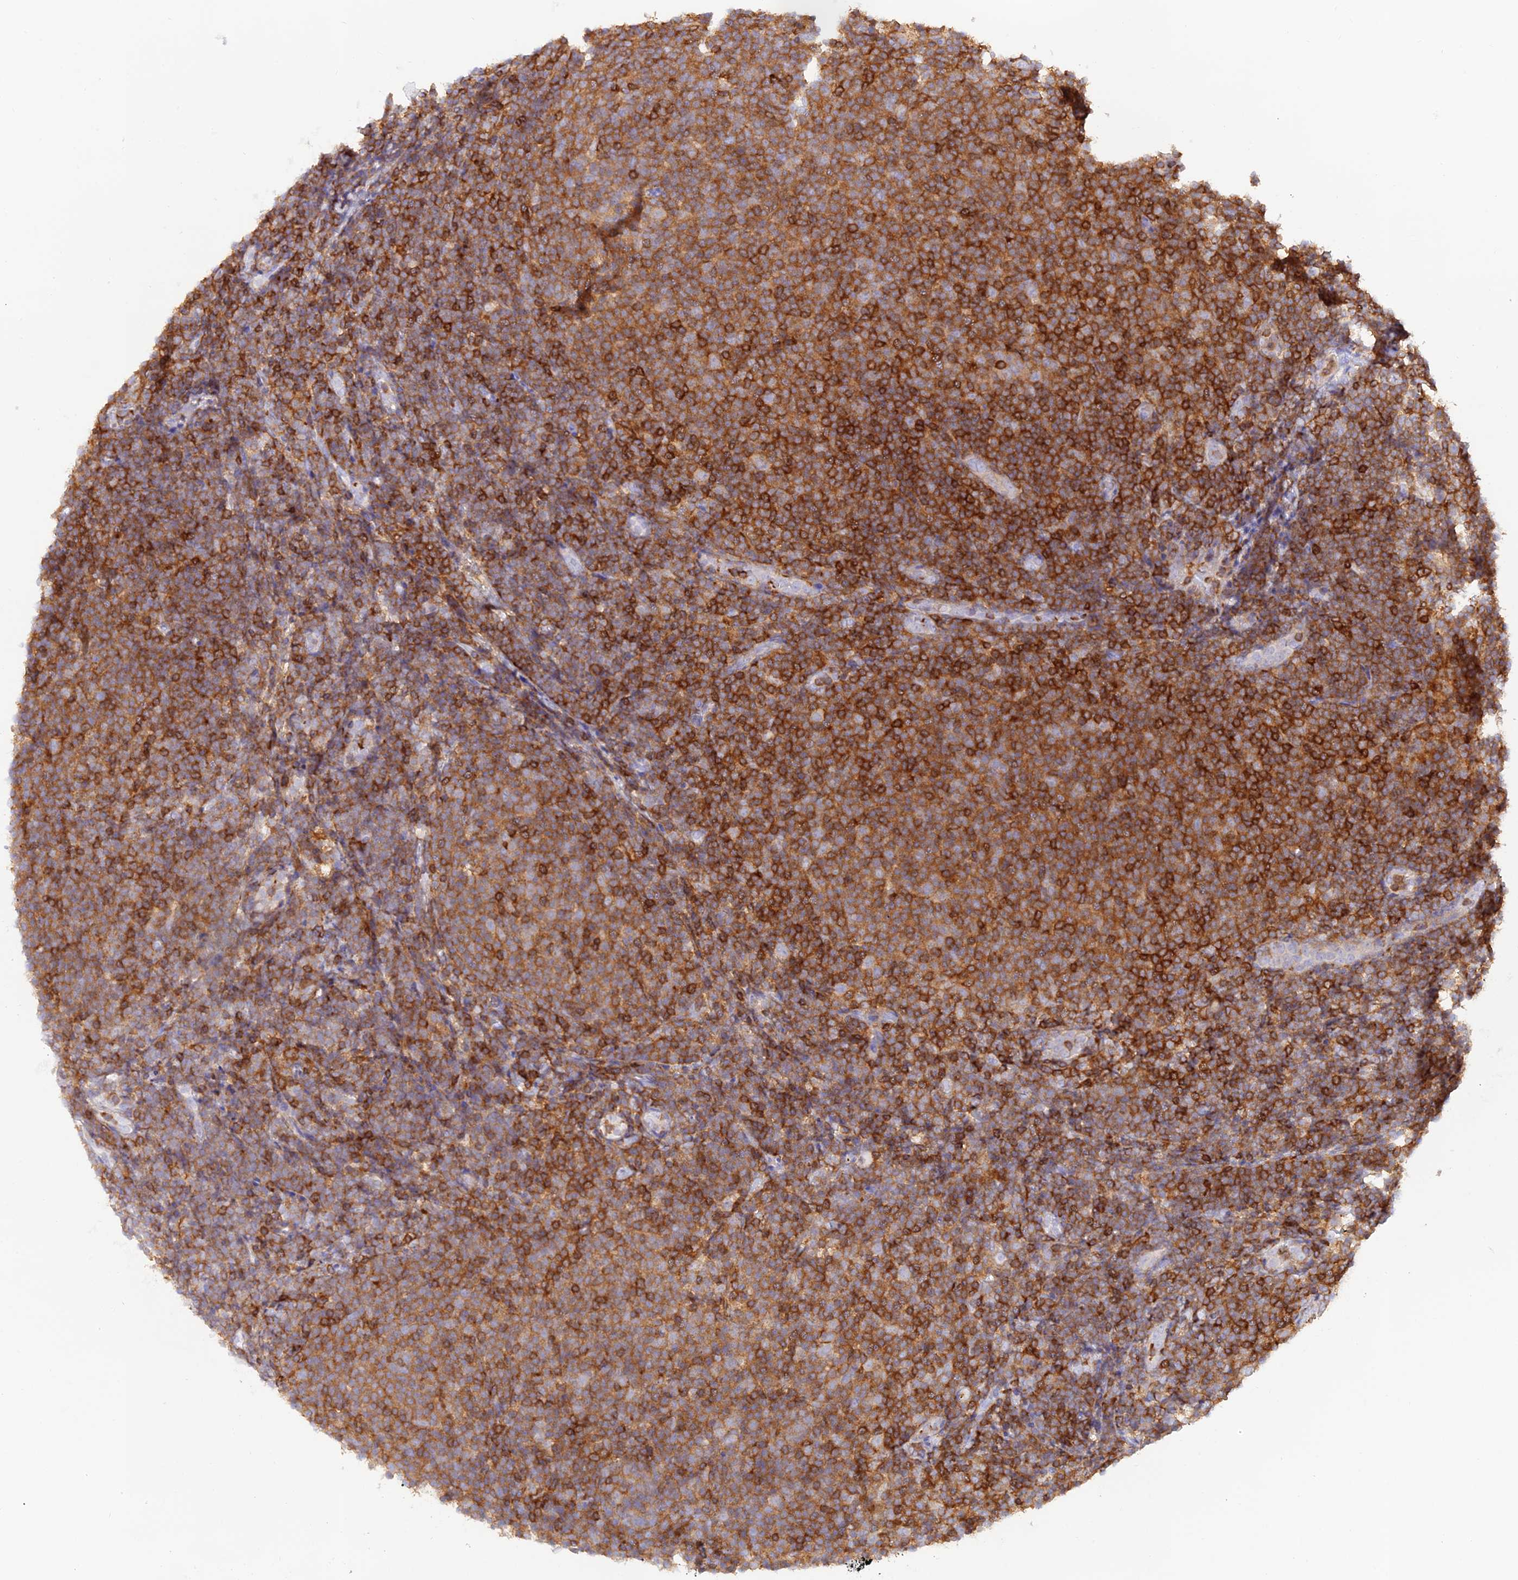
{"staining": {"intensity": "strong", "quantity": ">75%", "location": "cytoplasmic/membranous"}, "tissue": "lymphoma", "cell_type": "Tumor cells", "image_type": "cancer", "snomed": [{"axis": "morphology", "description": "Malignant lymphoma, non-Hodgkin's type, Low grade"}, {"axis": "topography", "description": "Lymph node"}], "caption": "Immunohistochemical staining of human lymphoma shows strong cytoplasmic/membranous protein positivity in about >75% of tumor cells.", "gene": "DENND1C", "patient": {"sex": "male", "age": 66}}